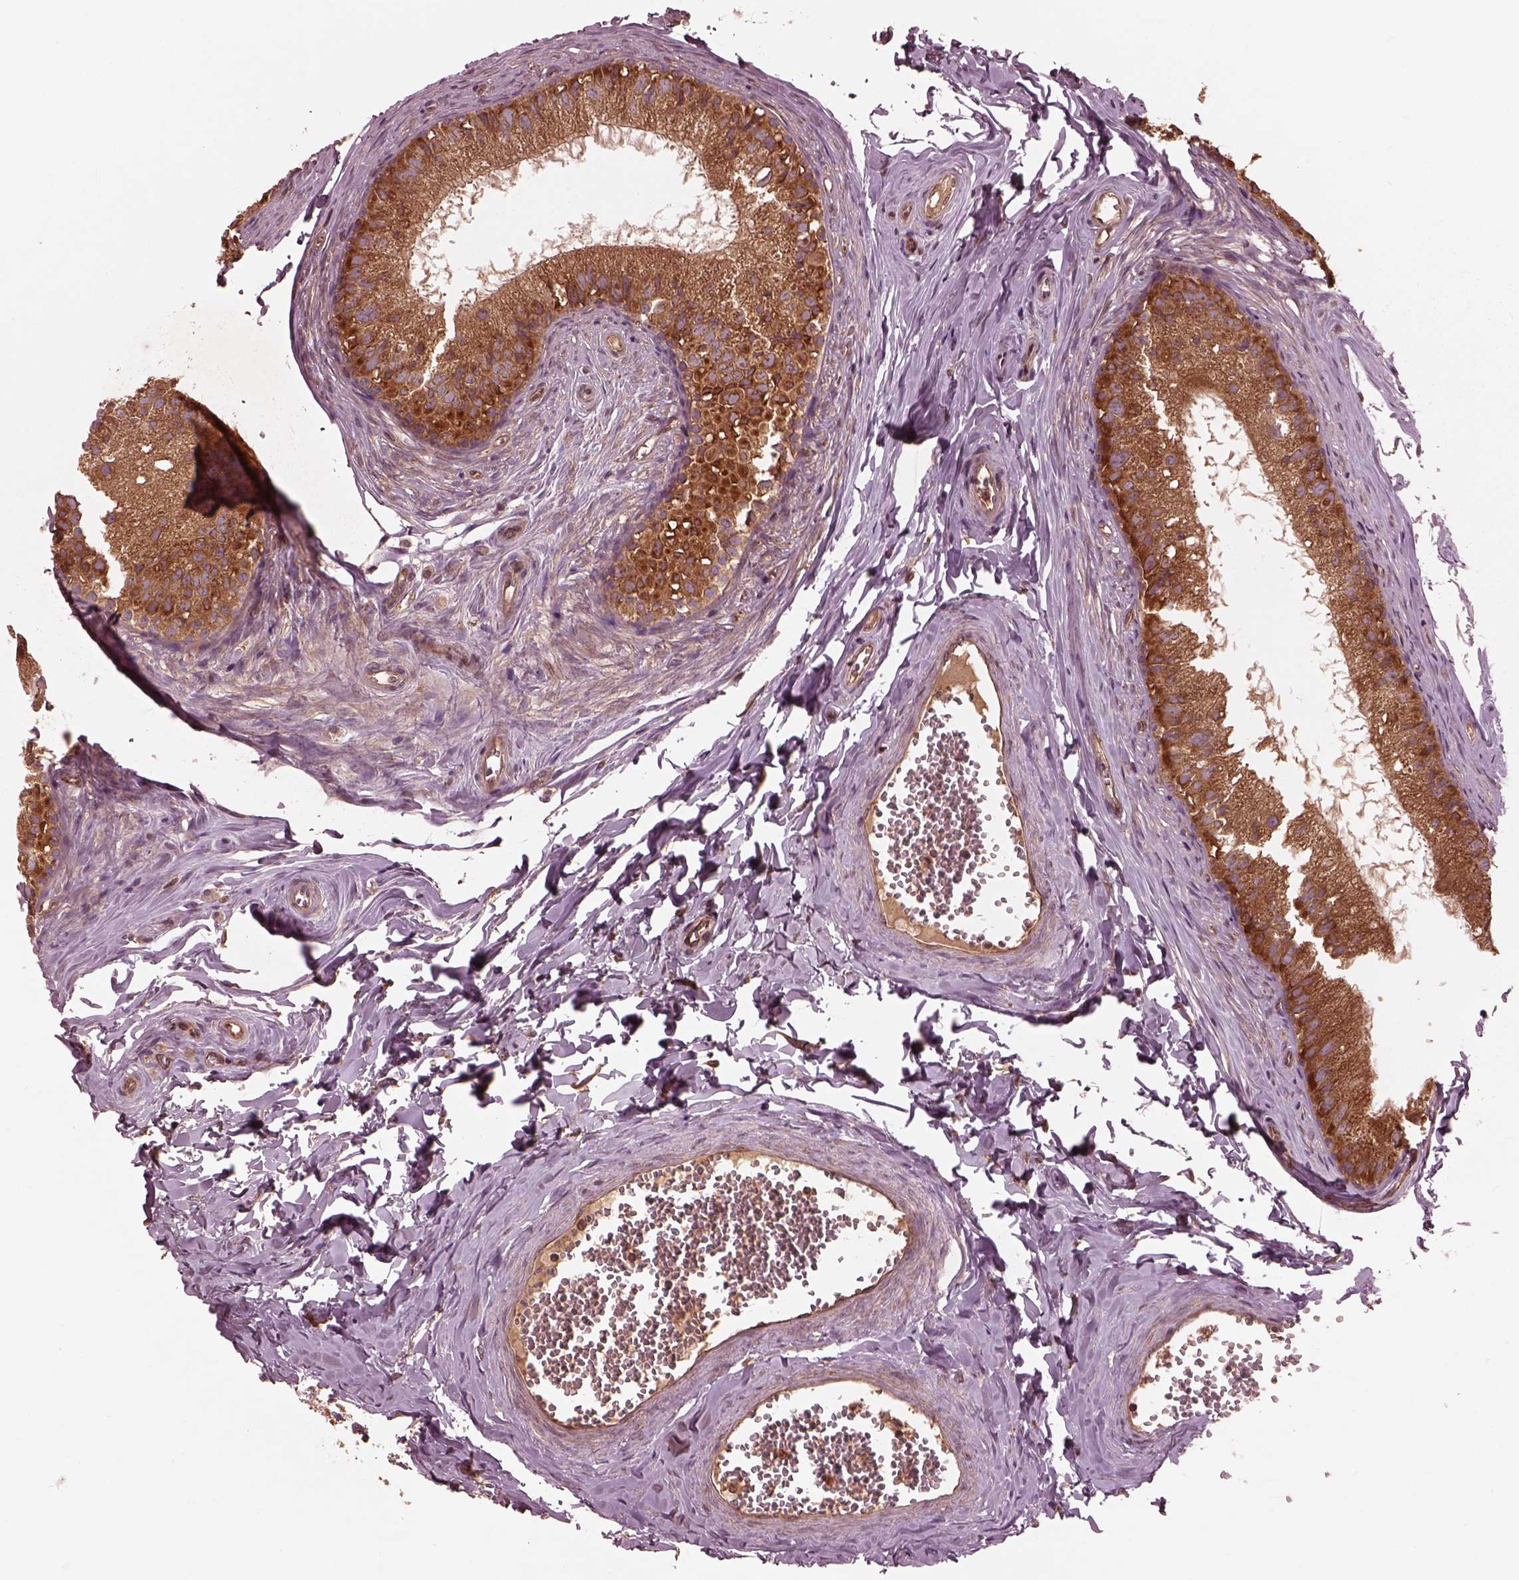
{"staining": {"intensity": "moderate", "quantity": ">75%", "location": "cytoplasmic/membranous"}, "tissue": "epididymis", "cell_type": "Glandular cells", "image_type": "normal", "snomed": [{"axis": "morphology", "description": "Normal tissue, NOS"}, {"axis": "topography", "description": "Epididymis"}], "caption": "Immunohistochemistry (IHC) (DAB (3,3'-diaminobenzidine)) staining of normal human epididymis demonstrates moderate cytoplasmic/membranous protein staining in approximately >75% of glandular cells.", "gene": "PIK3R2", "patient": {"sex": "male", "age": 45}}